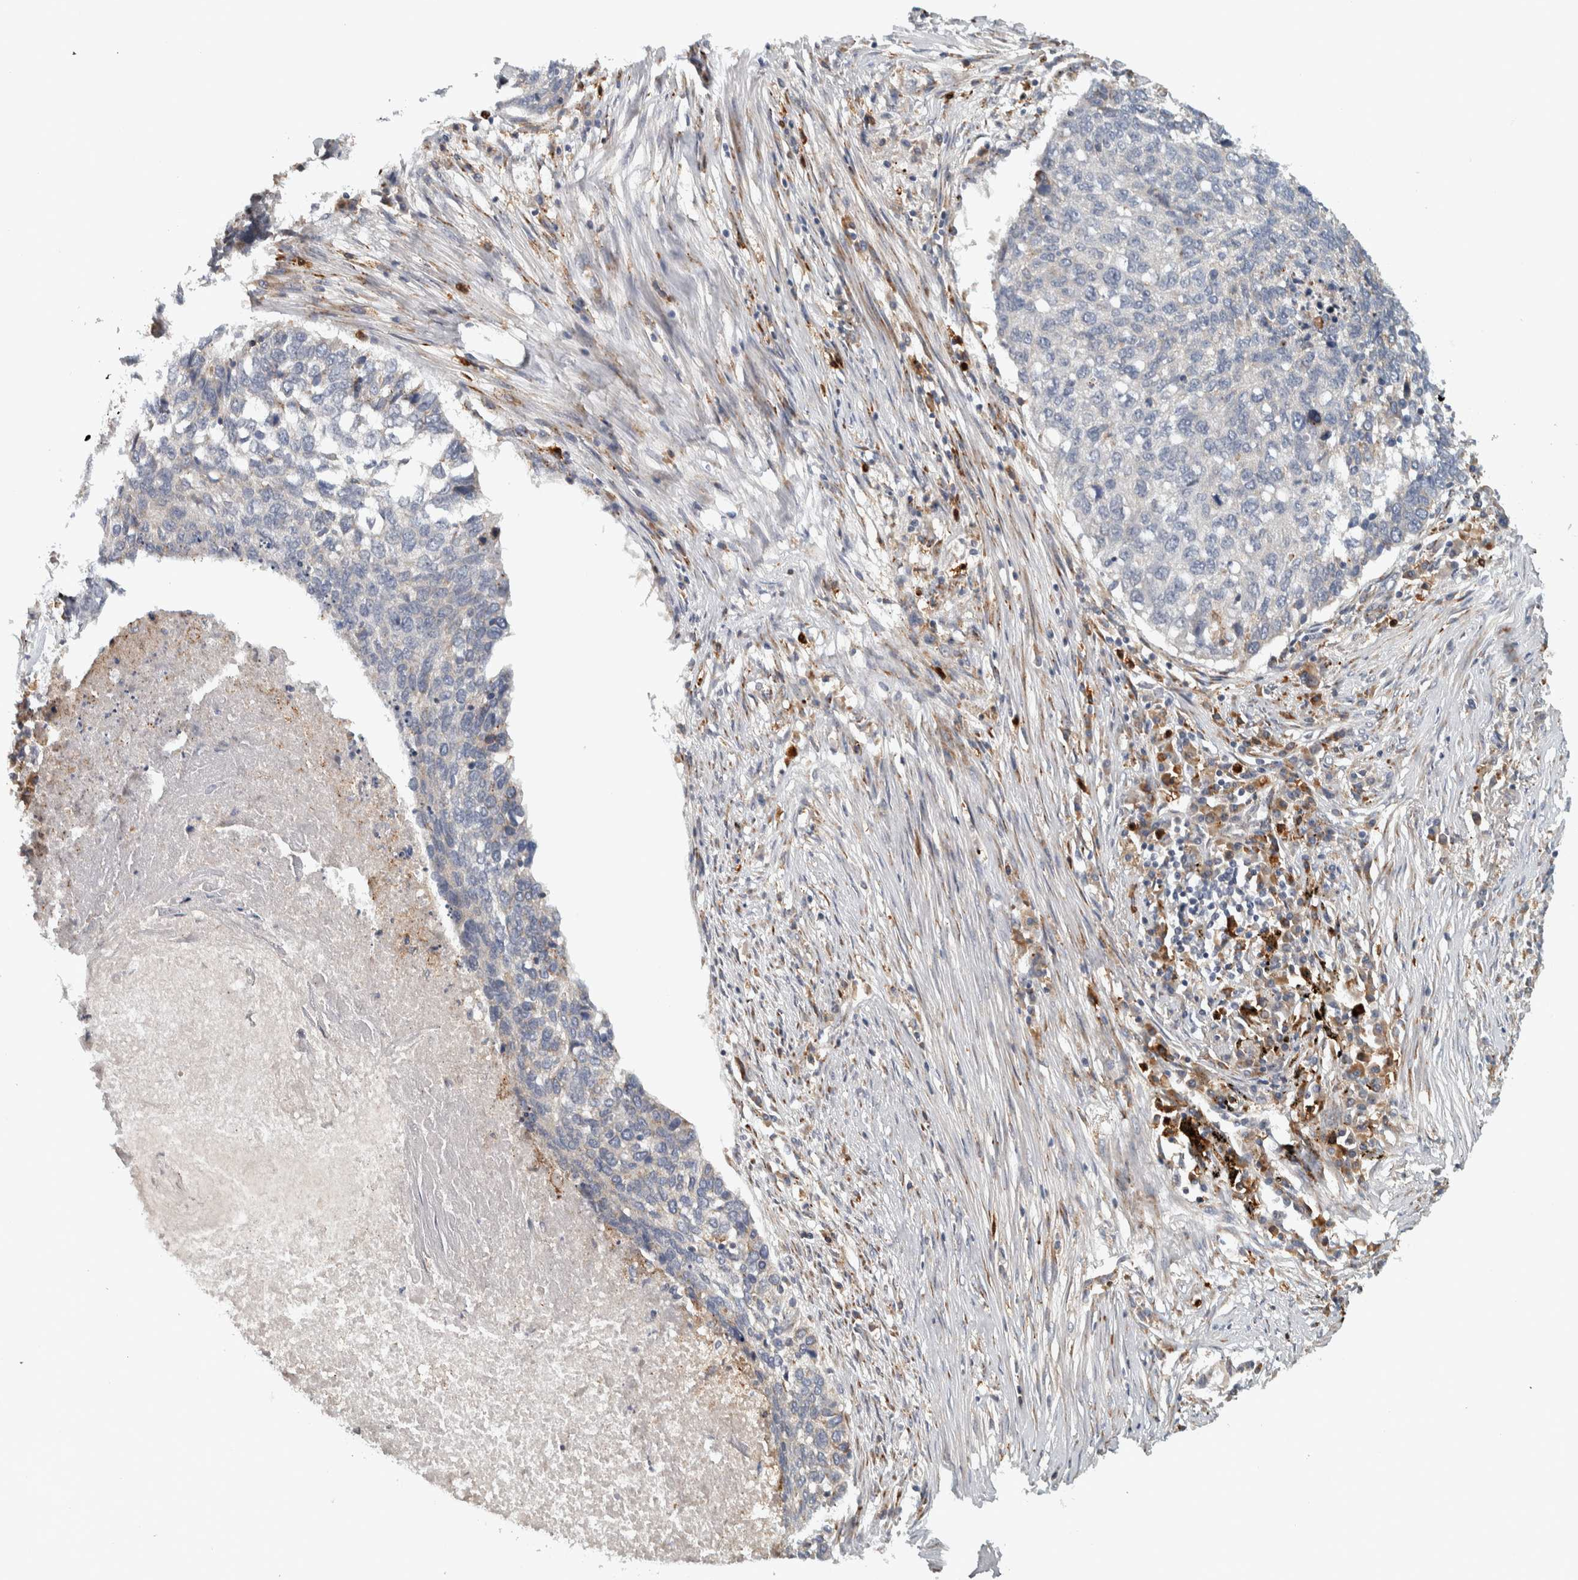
{"staining": {"intensity": "negative", "quantity": "none", "location": "none"}, "tissue": "lung cancer", "cell_type": "Tumor cells", "image_type": "cancer", "snomed": [{"axis": "morphology", "description": "Squamous cell carcinoma, NOS"}, {"axis": "topography", "description": "Lung"}], "caption": "IHC histopathology image of human squamous cell carcinoma (lung) stained for a protein (brown), which exhibits no expression in tumor cells.", "gene": "ADPRM", "patient": {"sex": "female", "age": 63}}